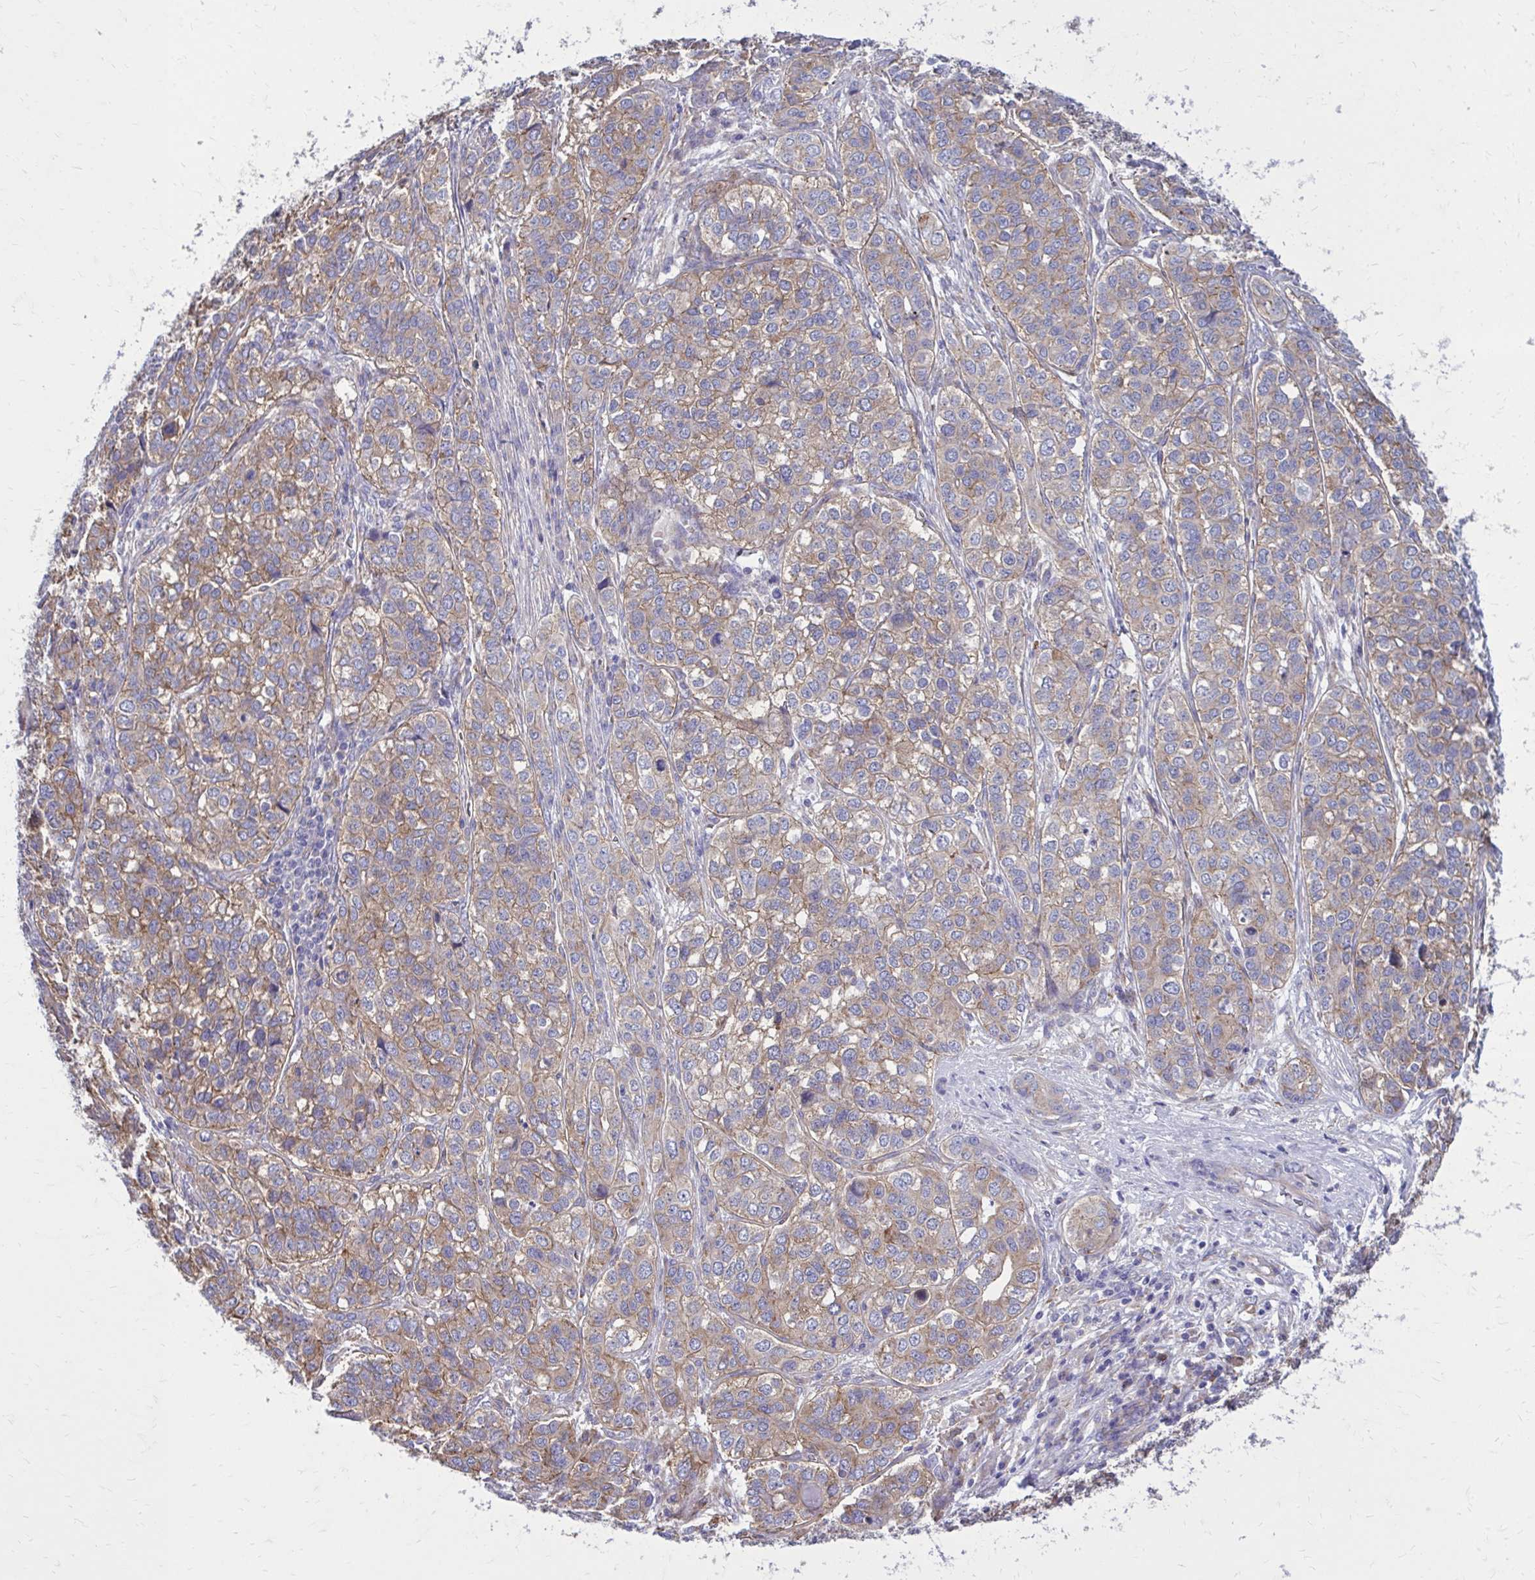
{"staining": {"intensity": "weak", "quantity": ">75%", "location": "cytoplasmic/membranous"}, "tissue": "liver cancer", "cell_type": "Tumor cells", "image_type": "cancer", "snomed": [{"axis": "morphology", "description": "Cholangiocarcinoma"}, {"axis": "topography", "description": "Liver"}], "caption": "Human cholangiocarcinoma (liver) stained for a protein (brown) exhibits weak cytoplasmic/membranous positive positivity in about >75% of tumor cells.", "gene": "CLTA", "patient": {"sex": "male", "age": 56}}